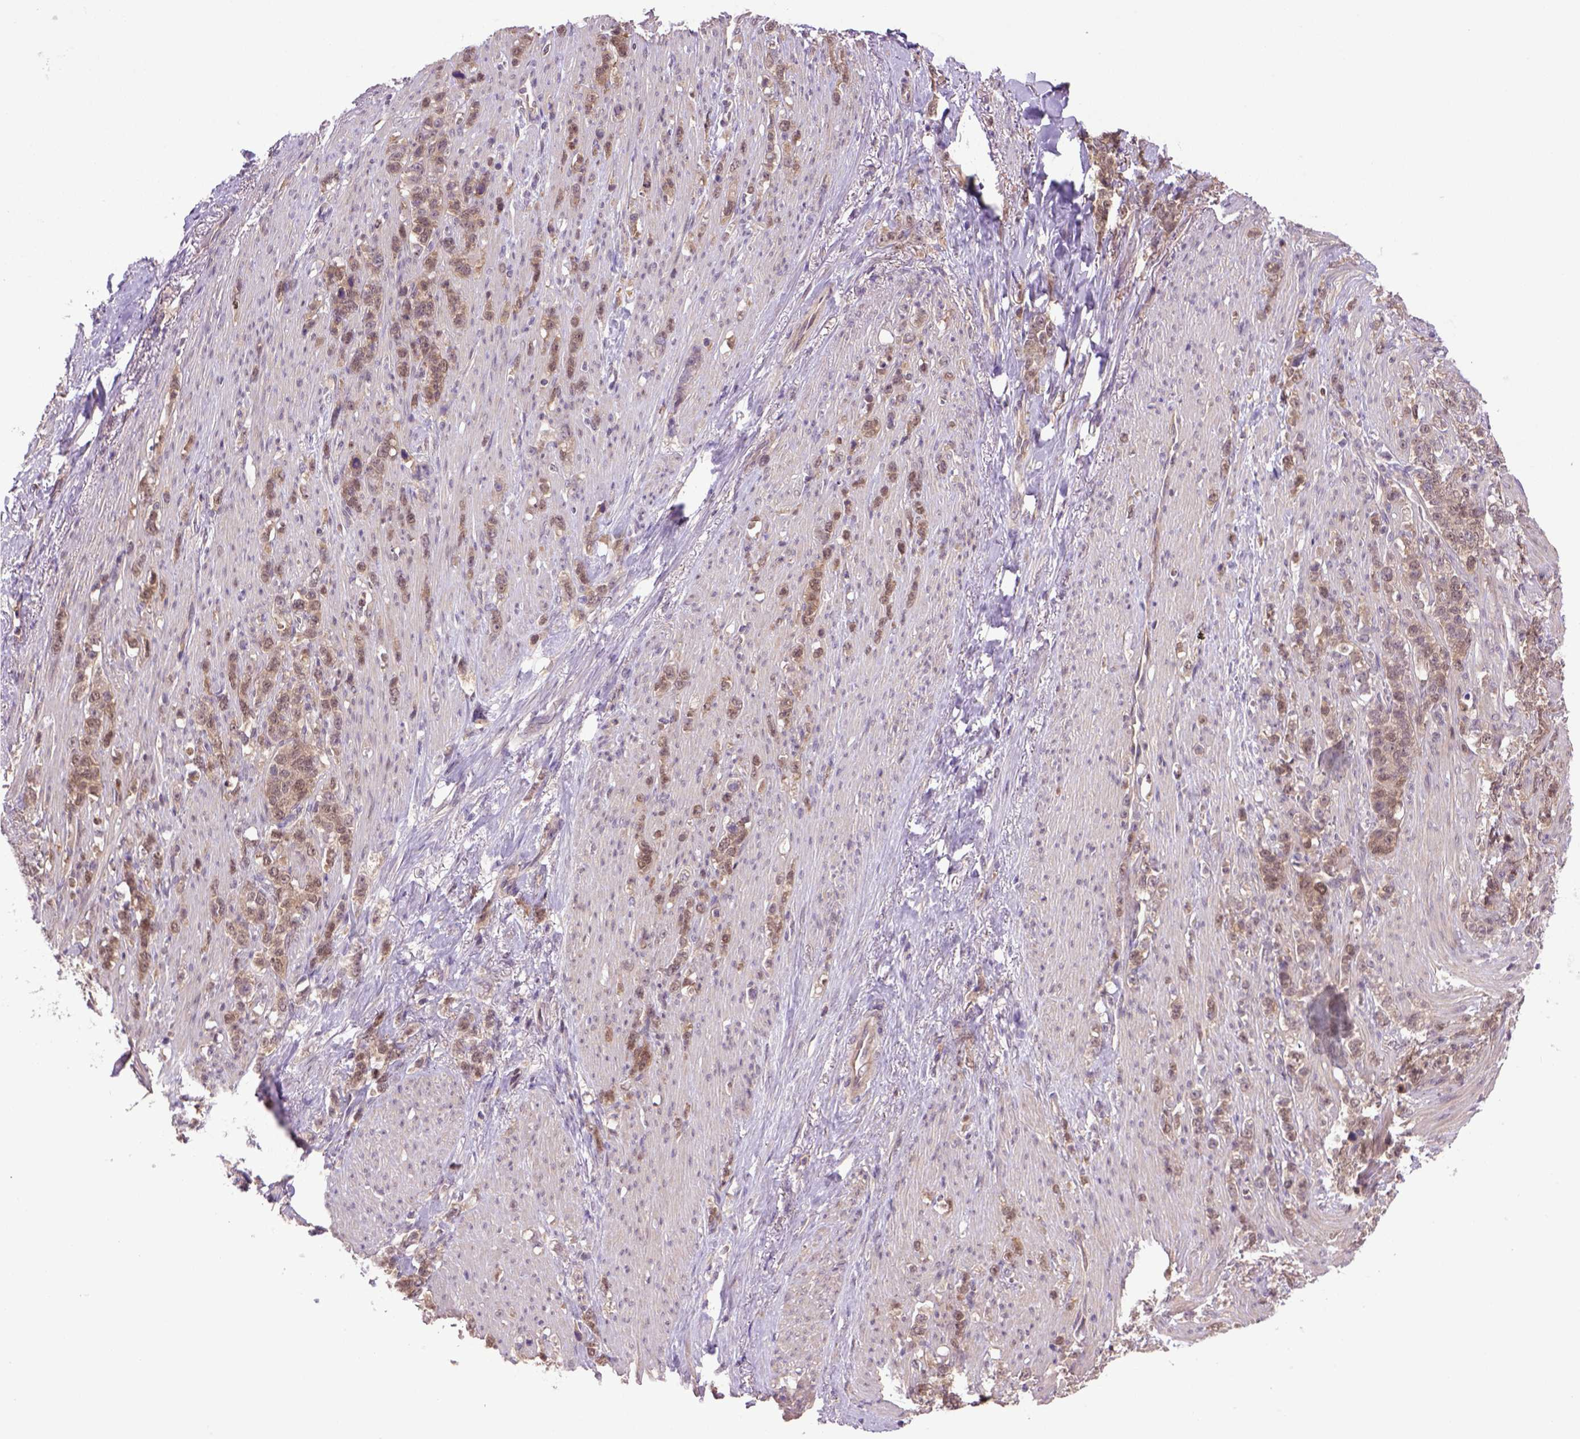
{"staining": {"intensity": "moderate", "quantity": ">75%", "location": "cytoplasmic/membranous,nuclear"}, "tissue": "stomach cancer", "cell_type": "Tumor cells", "image_type": "cancer", "snomed": [{"axis": "morphology", "description": "Adenocarcinoma, NOS"}, {"axis": "topography", "description": "Stomach, lower"}], "caption": "Protein expression analysis of human adenocarcinoma (stomach) reveals moderate cytoplasmic/membranous and nuclear positivity in approximately >75% of tumor cells. (DAB = brown stain, brightfield microscopy at high magnification).", "gene": "HSPBP1", "patient": {"sex": "male", "age": 88}}